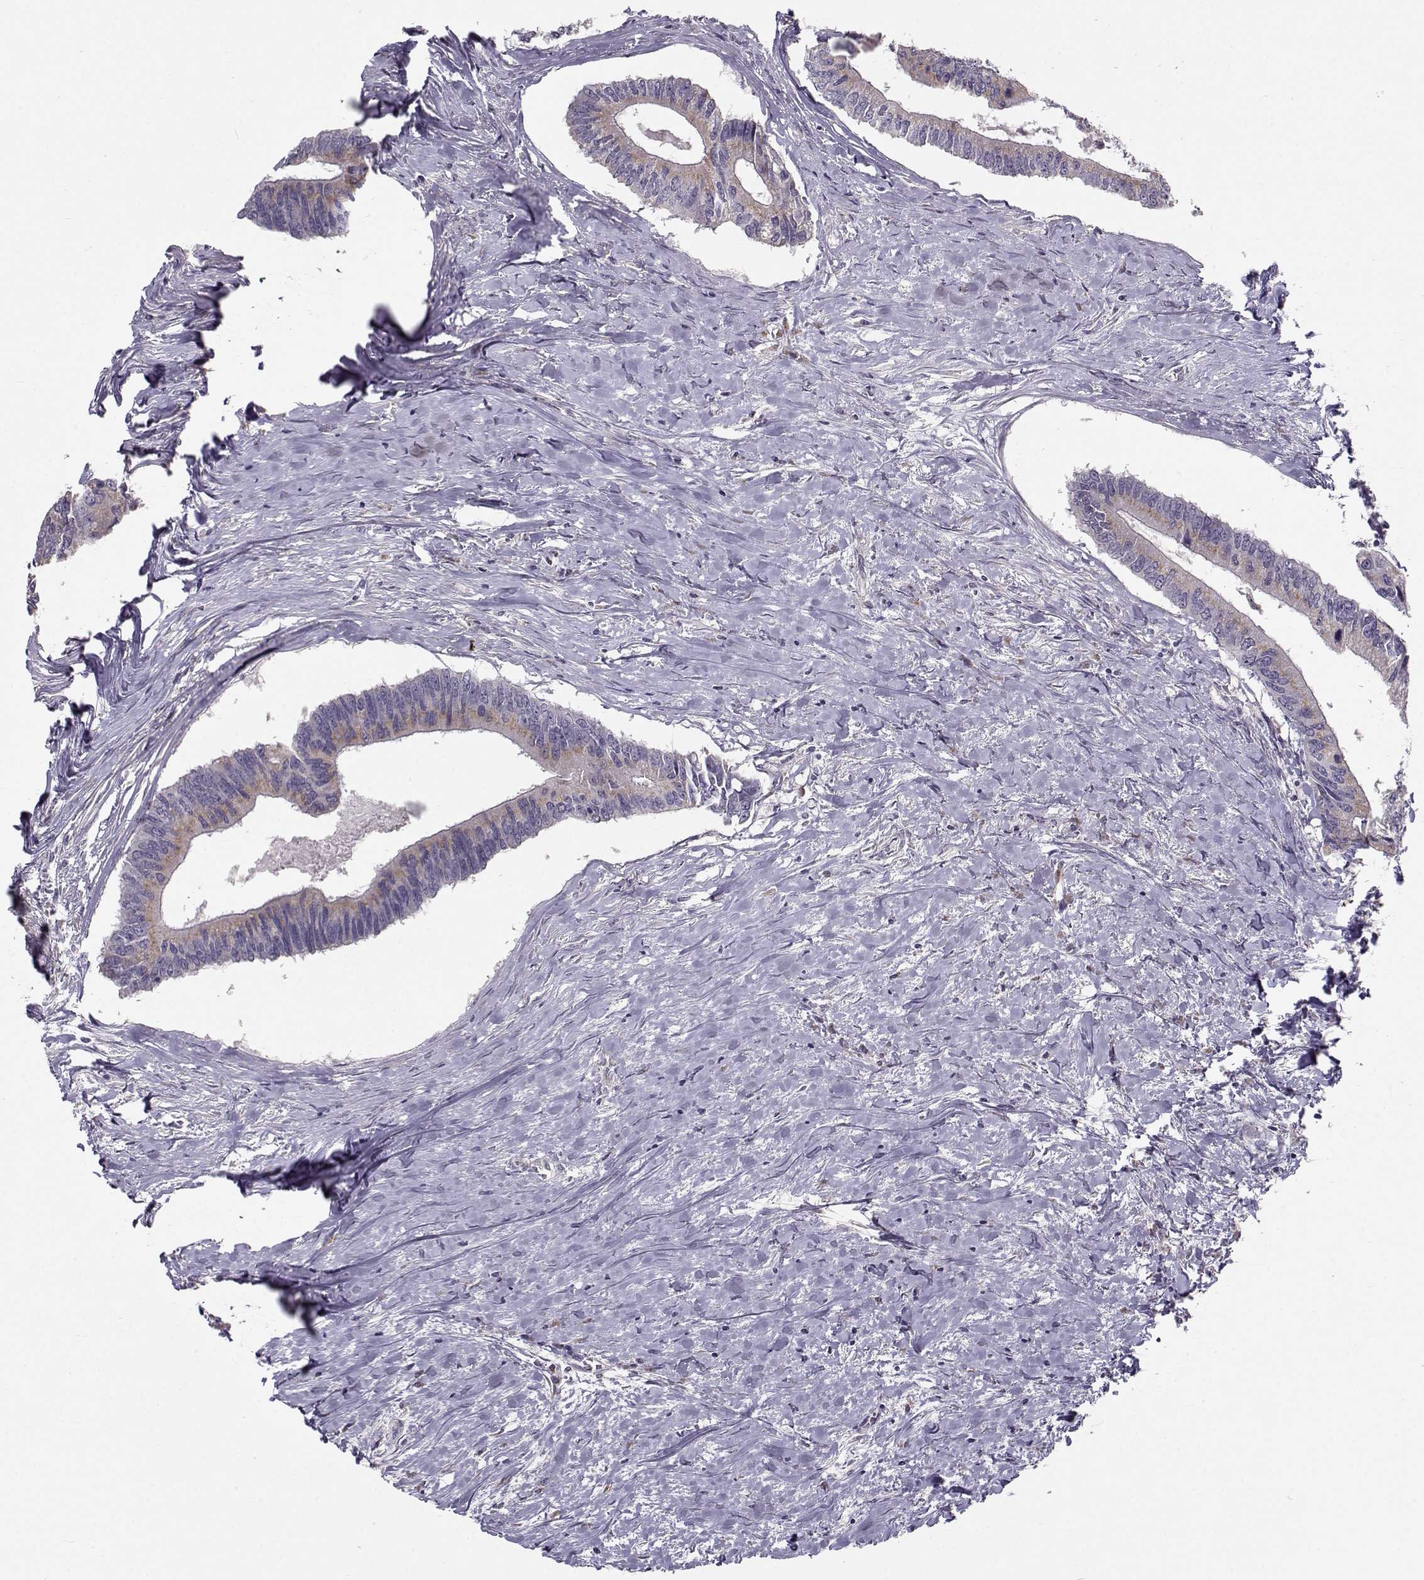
{"staining": {"intensity": "weak", "quantity": ">75%", "location": "cytoplasmic/membranous"}, "tissue": "colorectal cancer", "cell_type": "Tumor cells", "image_type": "cancer", "snomed": [{"axis": "morphology", "description": "Adenocarcinoma, NOS"}, {"axis": "topography", "description": "Colon"}], "caption": "The immunohistochemical stain highlights weak cytoplasmic/membranous staining in tumor cells of colorectal adenocarcinoma tissue.", "gene": "SLC4A5", "patient": {"sex": "male", "age": 53}}